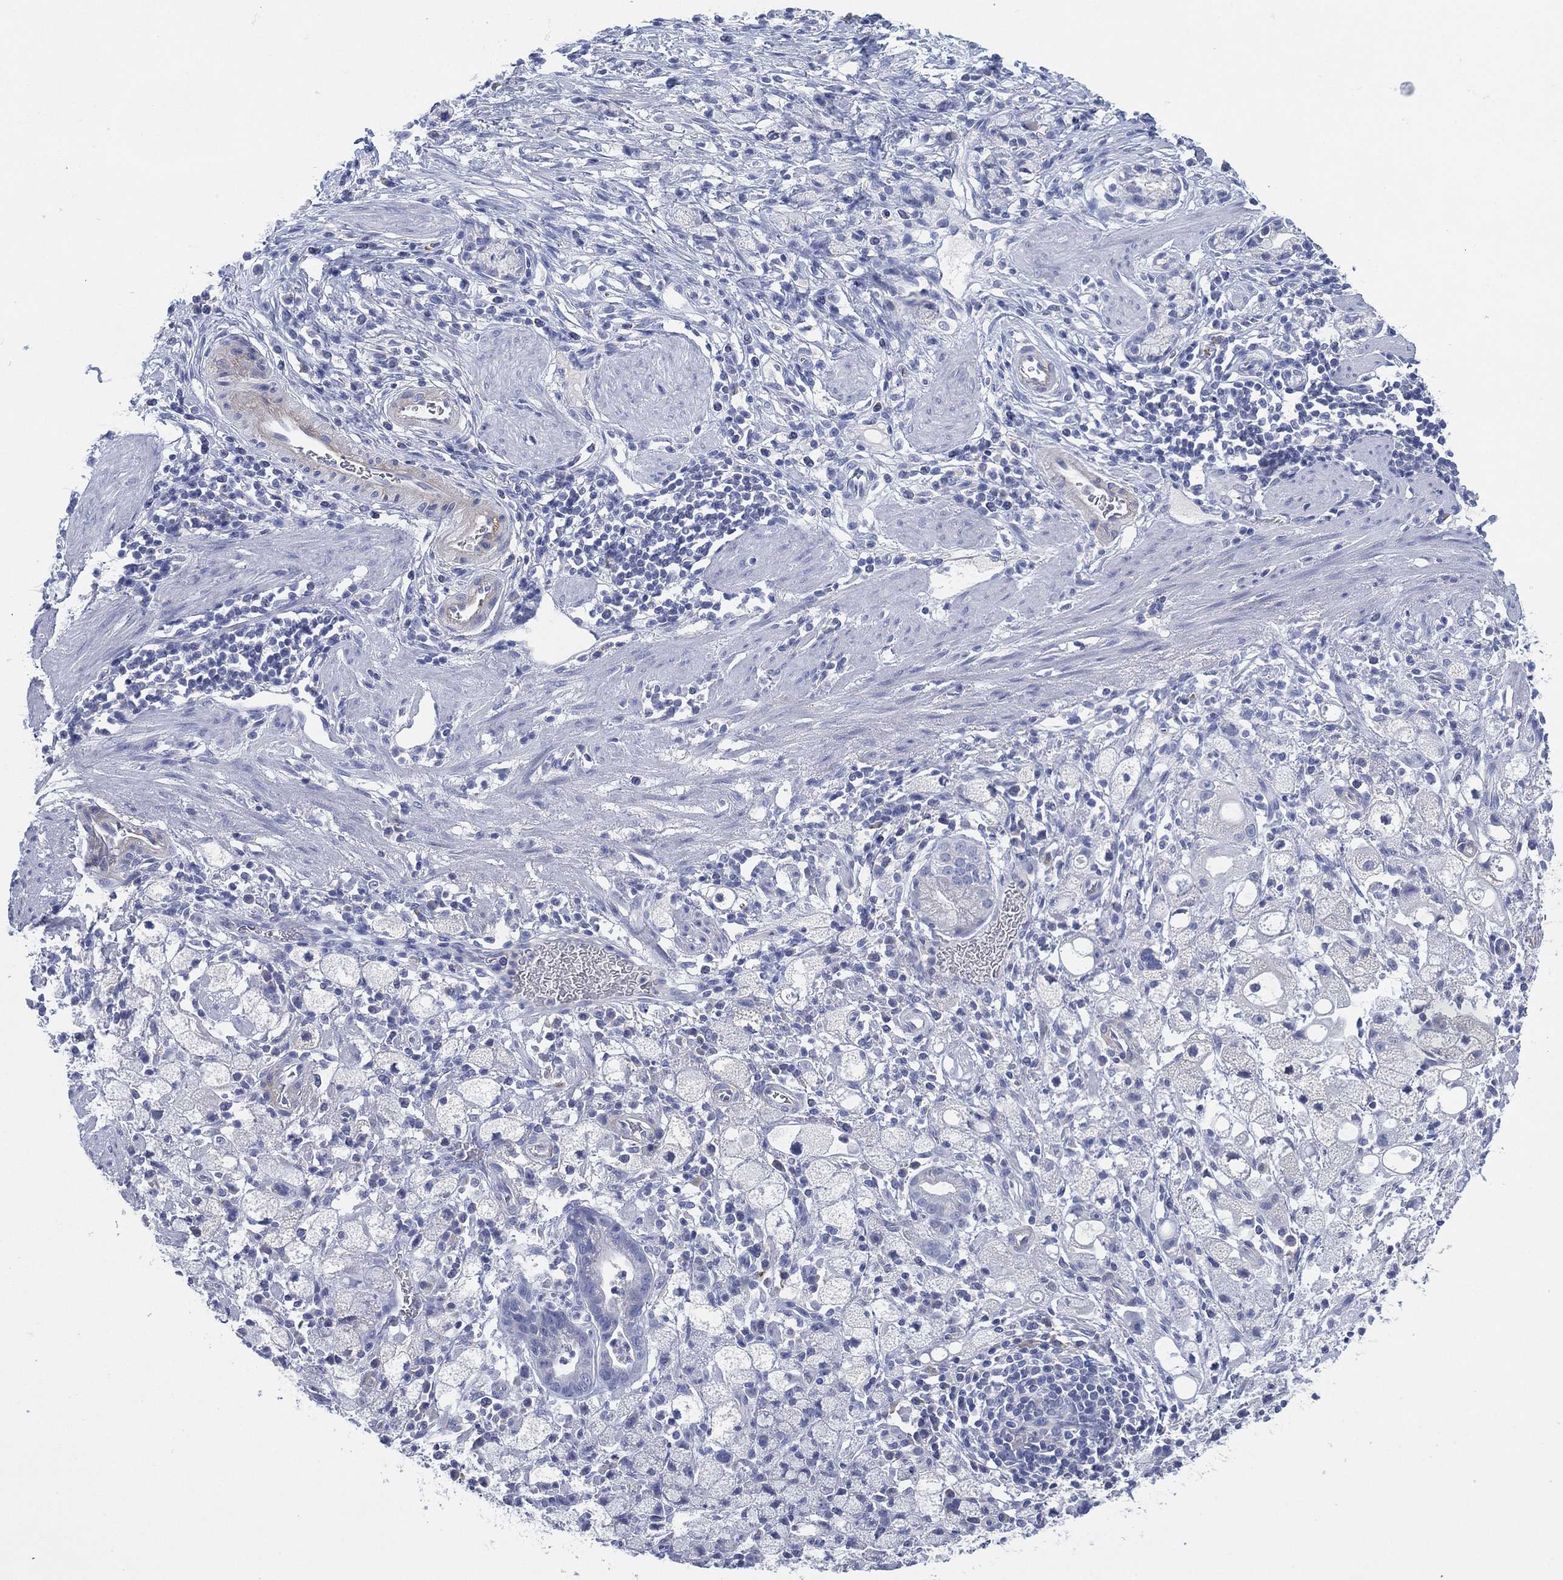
{"staining": {"intensity": "negative", "quantity": "none", "location": "none"}, "tissue": "stomach cancer", "cell_type": "Tumor cells", "image_type": "cancer", "snomed": [{"axis": "morphology", "description": "Adenocarcinoma, NOS"}, {"axis": "topography", "description": "Stomach"}], "caption": "IHC photomicrograph of stomach adenocarcinoma stained for a protein (brown), which exhibits no expression in tumor cells.", "gene": "ADAD2", "patient": {"sex": "male", "age": 58}}